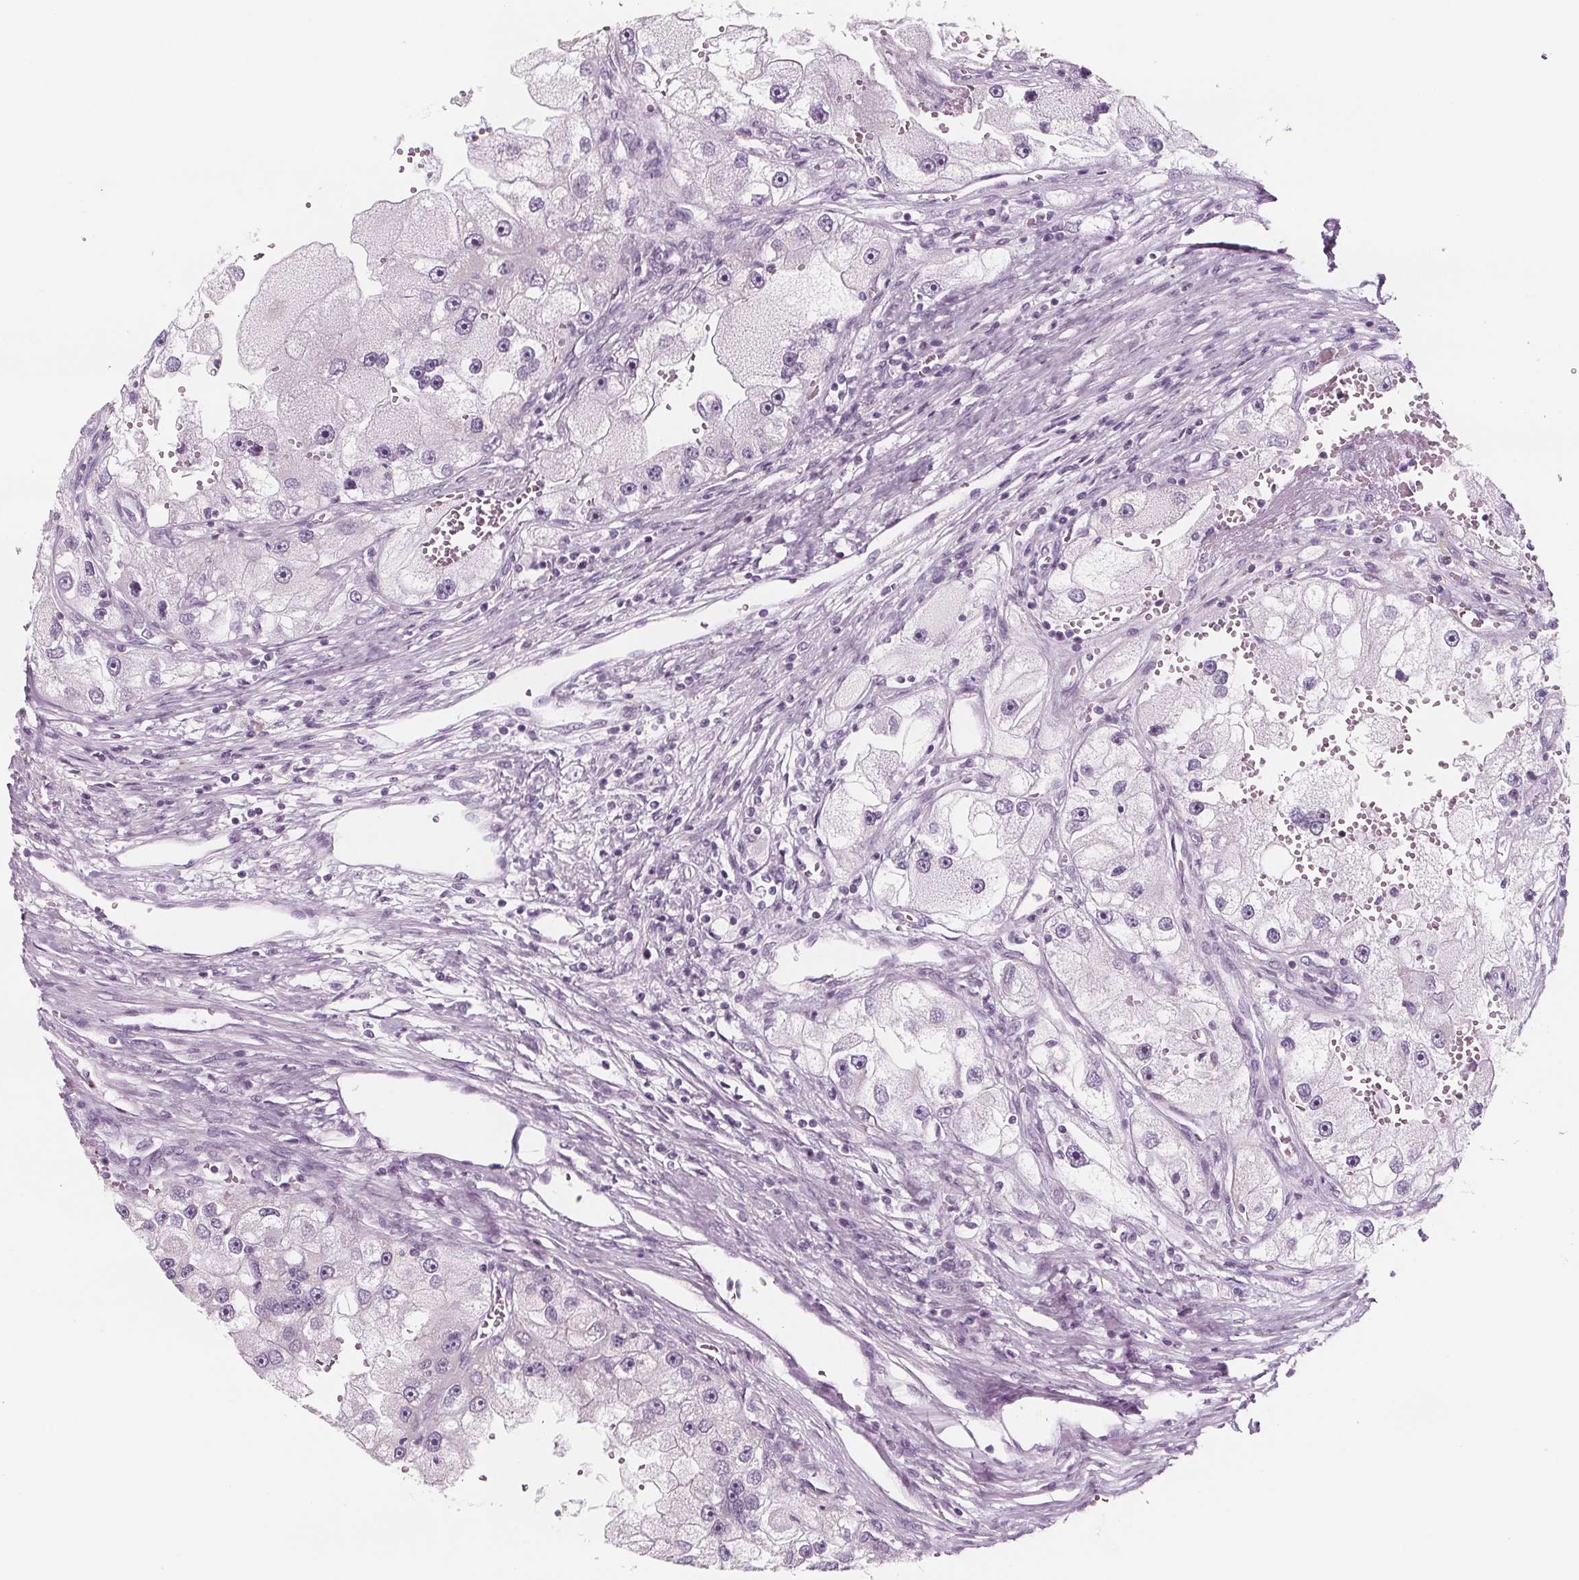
{"staining": {"intensity": "negative", "quantity": "none", "location": "none"}, "tissue": "renal cancer", "cell_type": "Tumor cells", "image_type": "cancer", "snomed": [{"axis": "morphology", "description": "Adenocarcinoma, NOS"}, {"axis": "topography", "description": "Kidney"}], "caption": "A high-resolution histopathology image shows immunohistochemistry staining of renal cancer, which reveals no significant staining in tumor cells. (Stains: DAB immunohistochemistry (IHC) with hematoxylin counter stain, Microscopy: brightfield microscopy at high magnification).", "gene": "IL17C", "patient": {"sex": "male", "age": 63}}